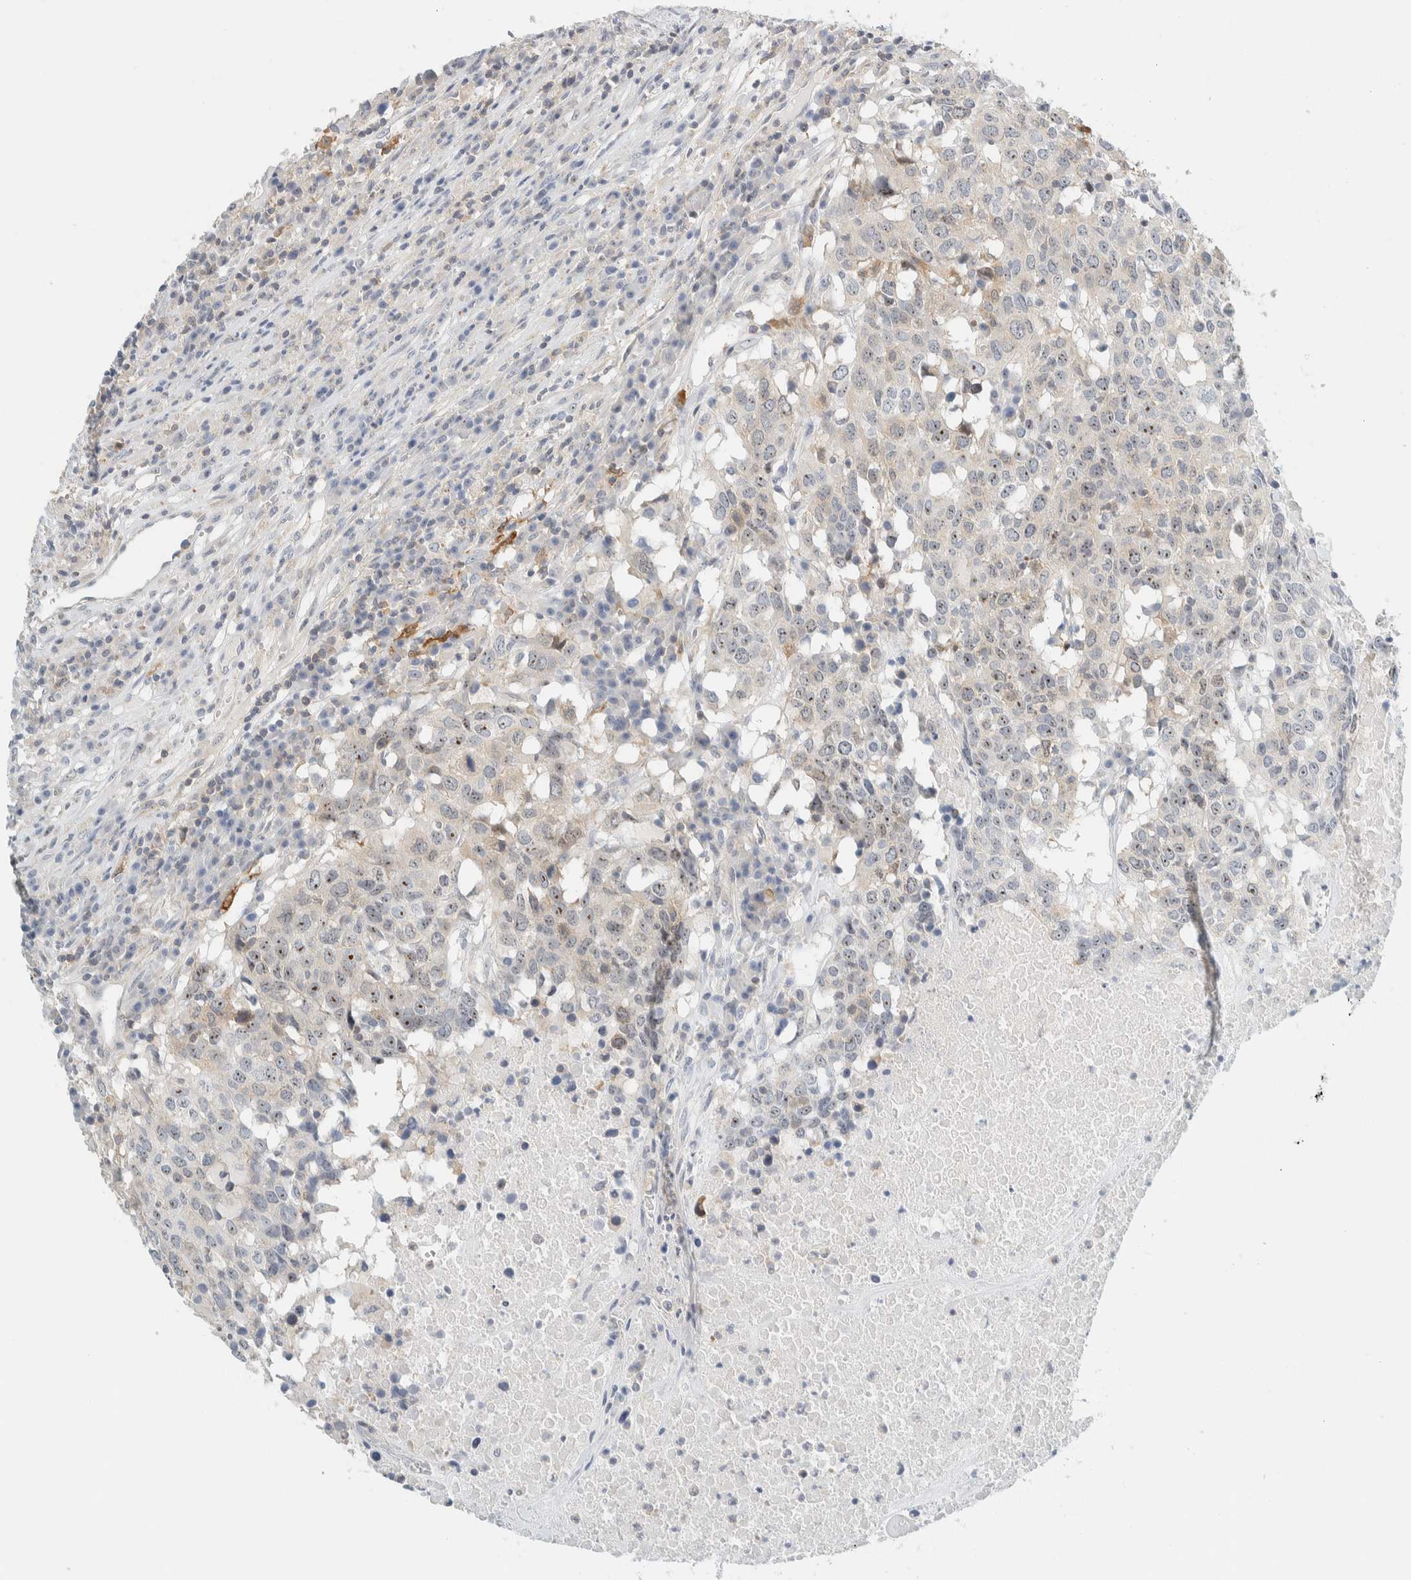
{"staining": {"intensity": "moderate", "quantity": ">75%", "location": "nuclear"}, "tissue": "head and neck cancer", "cell_type": "Tumor cells", "image_type": "cancer", "snomed": [{"axis": "morphology", "description": "Squamous cell carcinoma, NOS"}, {"axis": "topography", "description": "Head-Neck"}], "caption": "An image showing moderate nuclear positivity in about >75% of tumor cells in head and neck squamous cell carcinoma, as visualized by brown immunohistochemical staining.", "gene": "NDE1", "patient": {"sex": "male", "age": 66}}